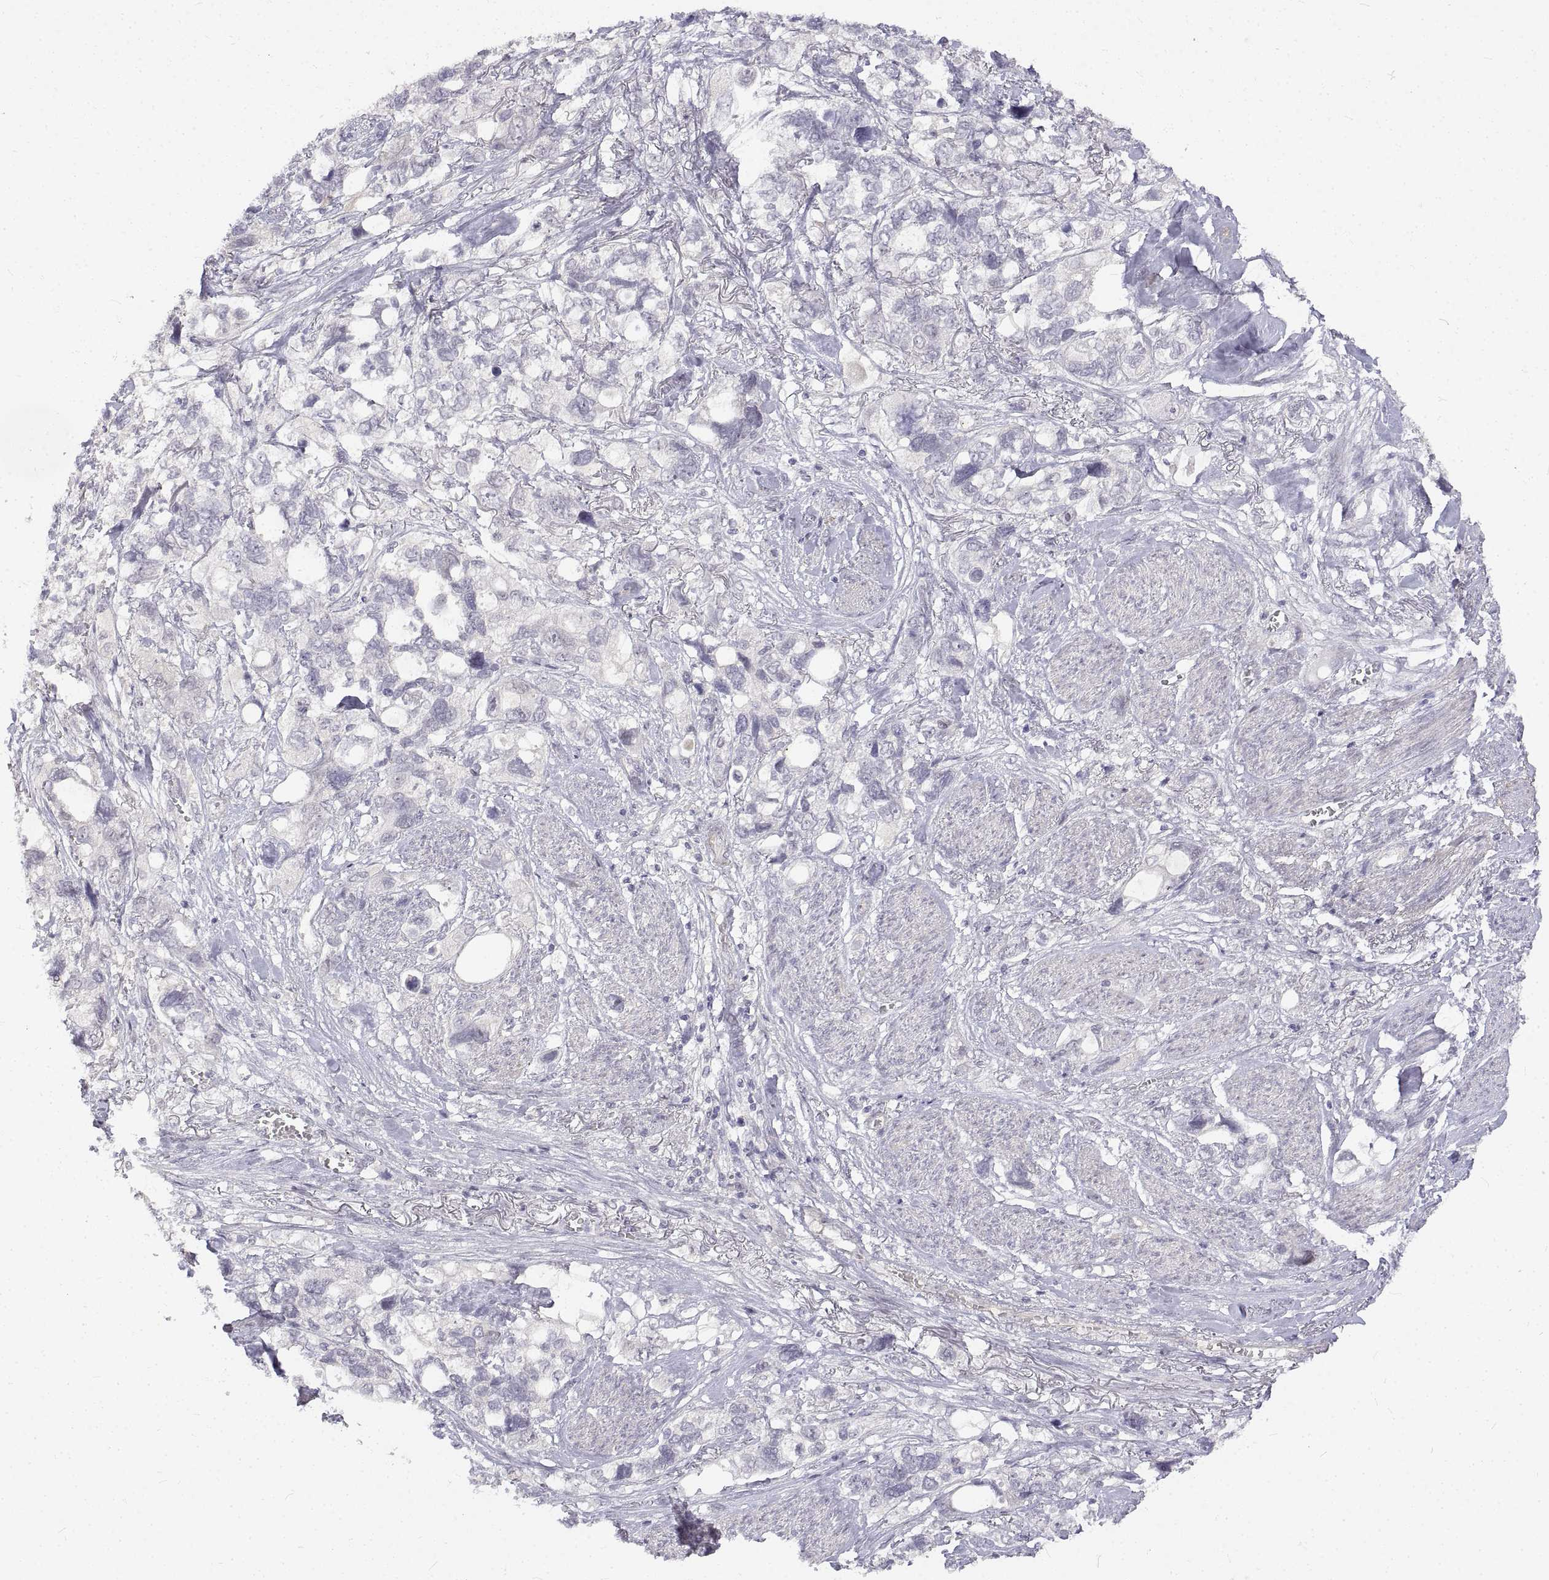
{"staining": {"intensity": "negative", "quantity": "none", "location": "none"}, "tissue": "stomach cancer", "cell_type": "Tumor cells", "image_type": "cancer", "snomed": [{"axis": "morphology", "description": "Adenocarcinoma, NOS"}, {"axis": "topography", "description": "Stomach, upper"}], "caption": "The IHC micrograph has no significant expression in tumor cells of stomach adenocarcinoma tissue.", "gene": "ANO2", "patient": {"sex": "female", "age": 81}}